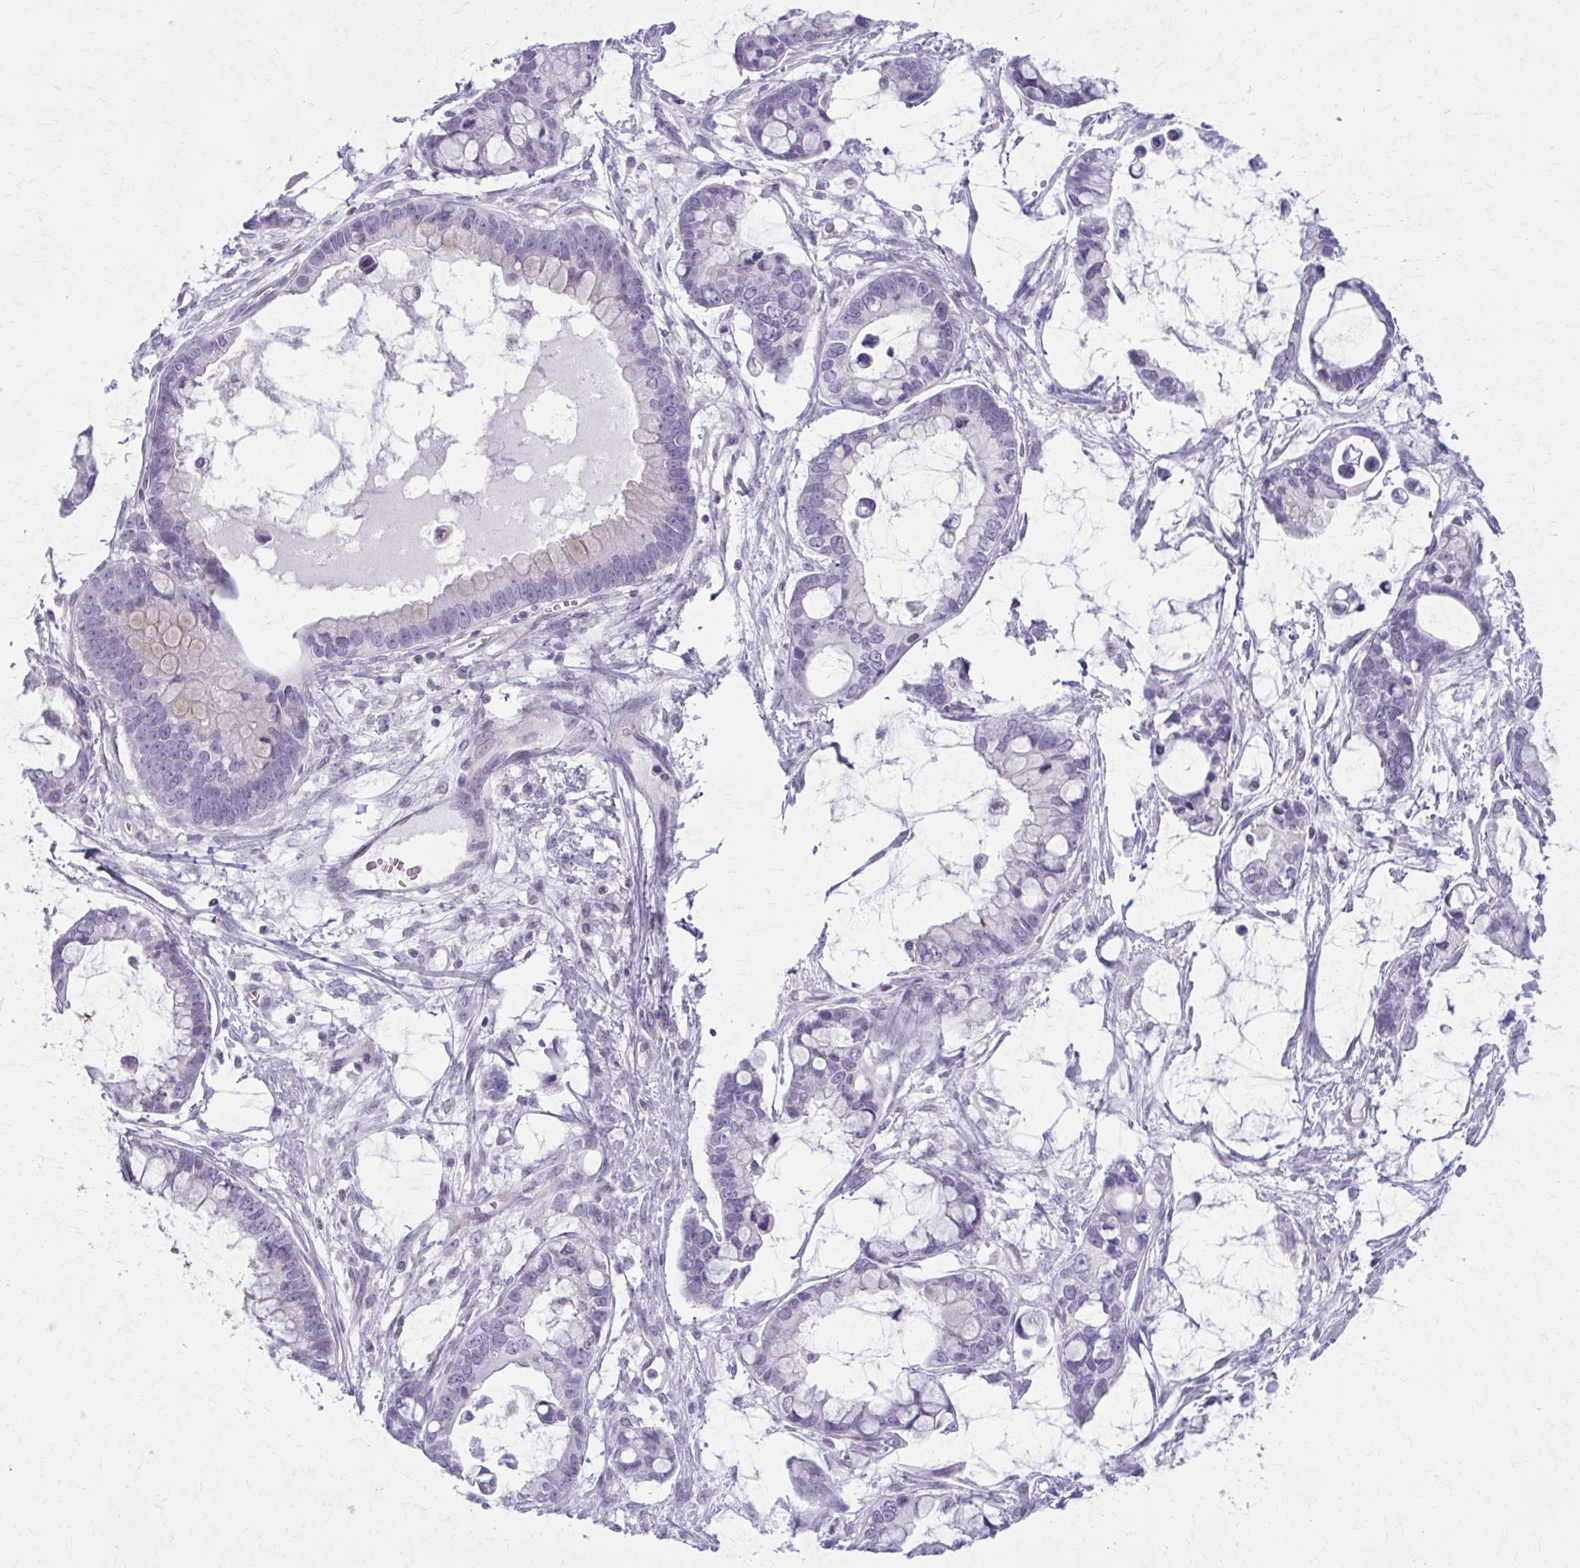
{"staining": {"intensity": "negative", "quantity": "none", "location": "none"}, "tissue": "ovarian cancer", "cell_type": "Tumor cells", "image_type": "cancer", "snomed": [{"axis": "morphology", "description": "Cystadenocarcinoma, mucinous, NOS"}, {"axis": "topography", "description": "Ovary"}], "caption": "Immunohistochemistry image of neoplastic tissue: human mucinous cystadenocarcinoma (ovarian) stained with DAB (3,3'-diaminobenzidine) reveals no significant protein positivity in tumor cells. Nuclei are stained in blue.", "gene": "CD38", "patient": {"sex": "female", "age": 63}}